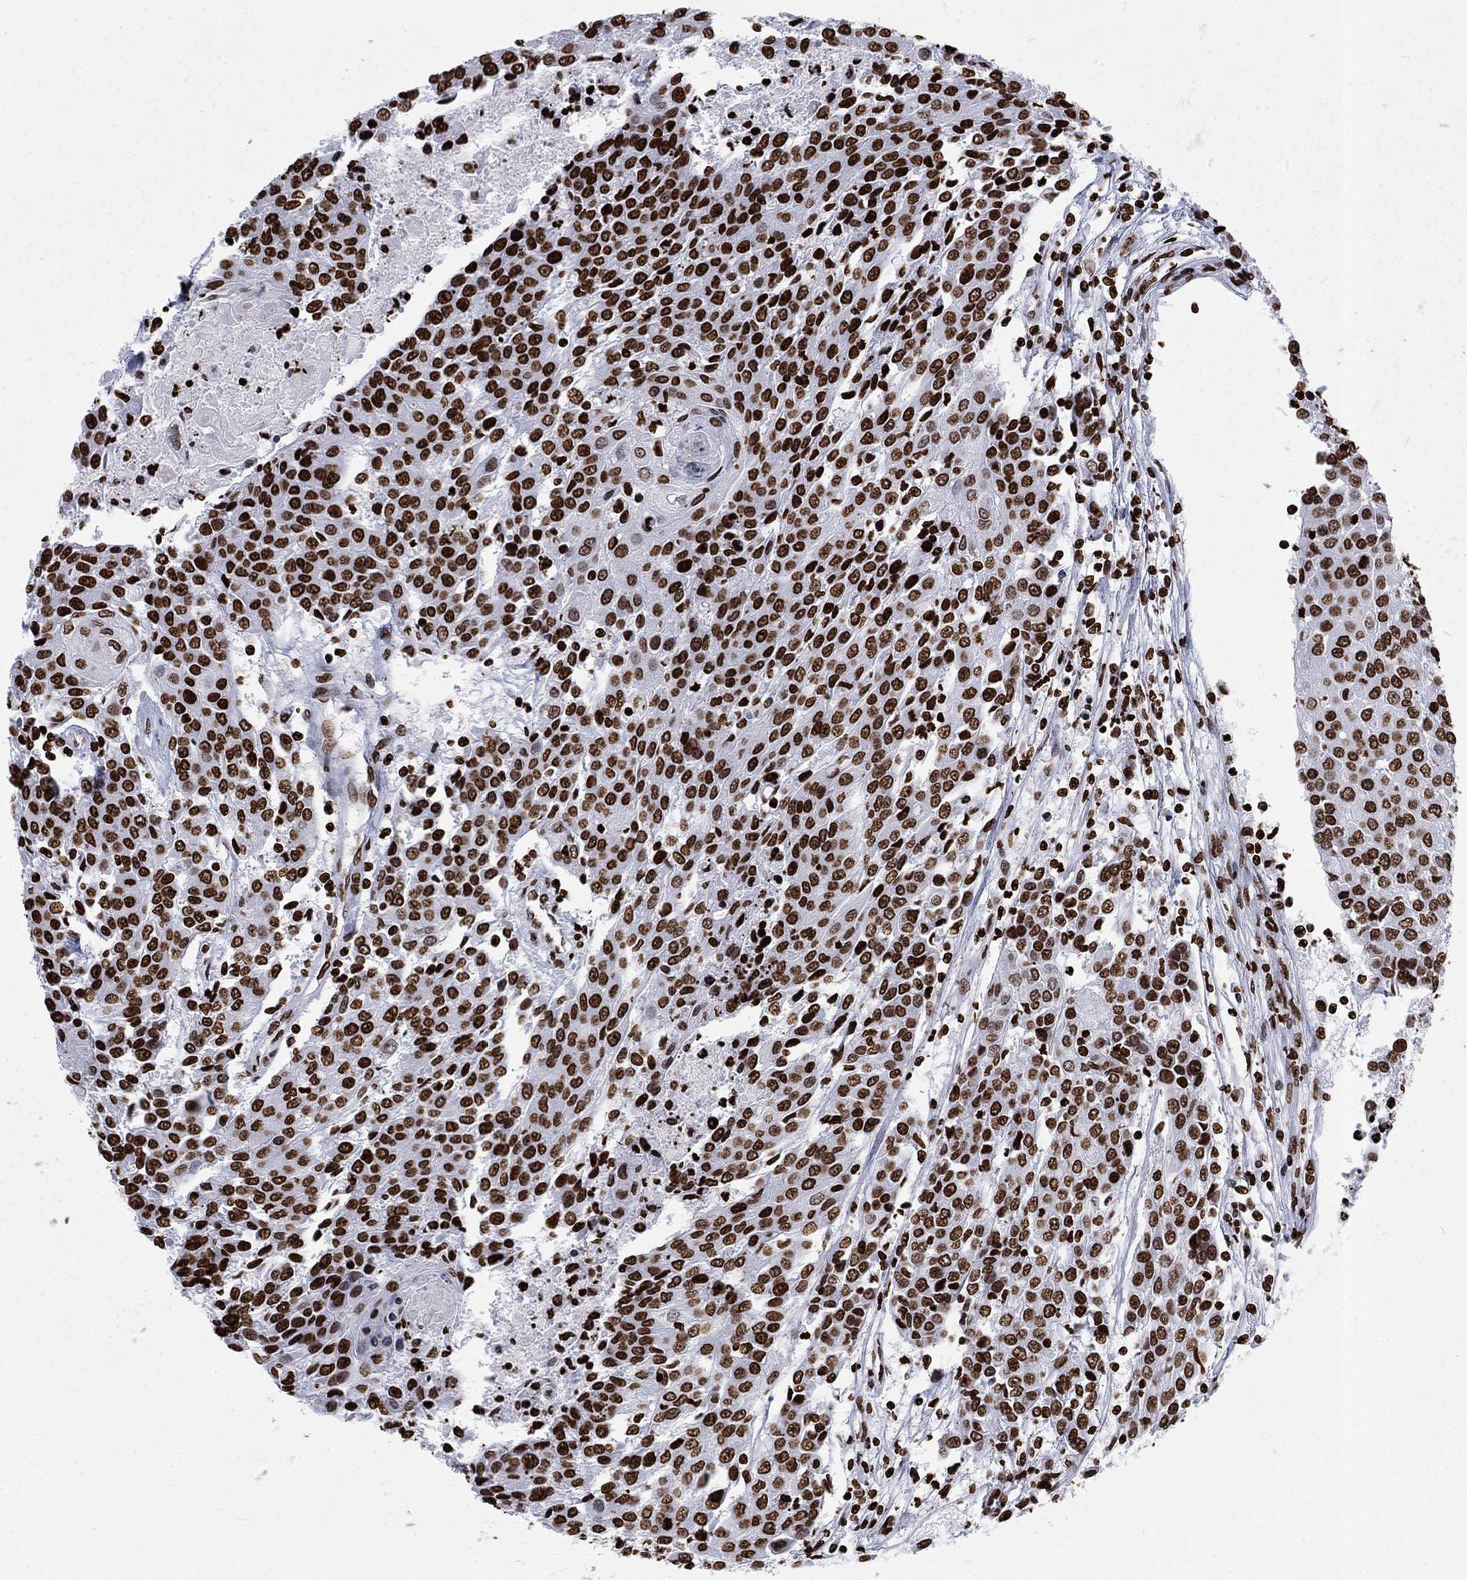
{"staining": {"intensity": "strong", "quantity": ">75%", "location": "nuclear"}, "tissue": "urothelial cancer", "cell_type": "Tumor cells", "image_type": "cancer", "snomed": [{"axis": "morphology", "description": "Urothelial carcinoma, High grade"}, {"axis": "topography", "description": "Urinary bladder"}], "caption": "Urothelial carcinoma (high-grade) tissue shows strong nuclear positivity in approximately >75% of tumor cells, visualized by immunohistochemistry. Ihc stains the protein of interest in brown and the nuclei are stained blue.", "gene": "H1-5", "patient": {"sex": "female", "age": 85}}